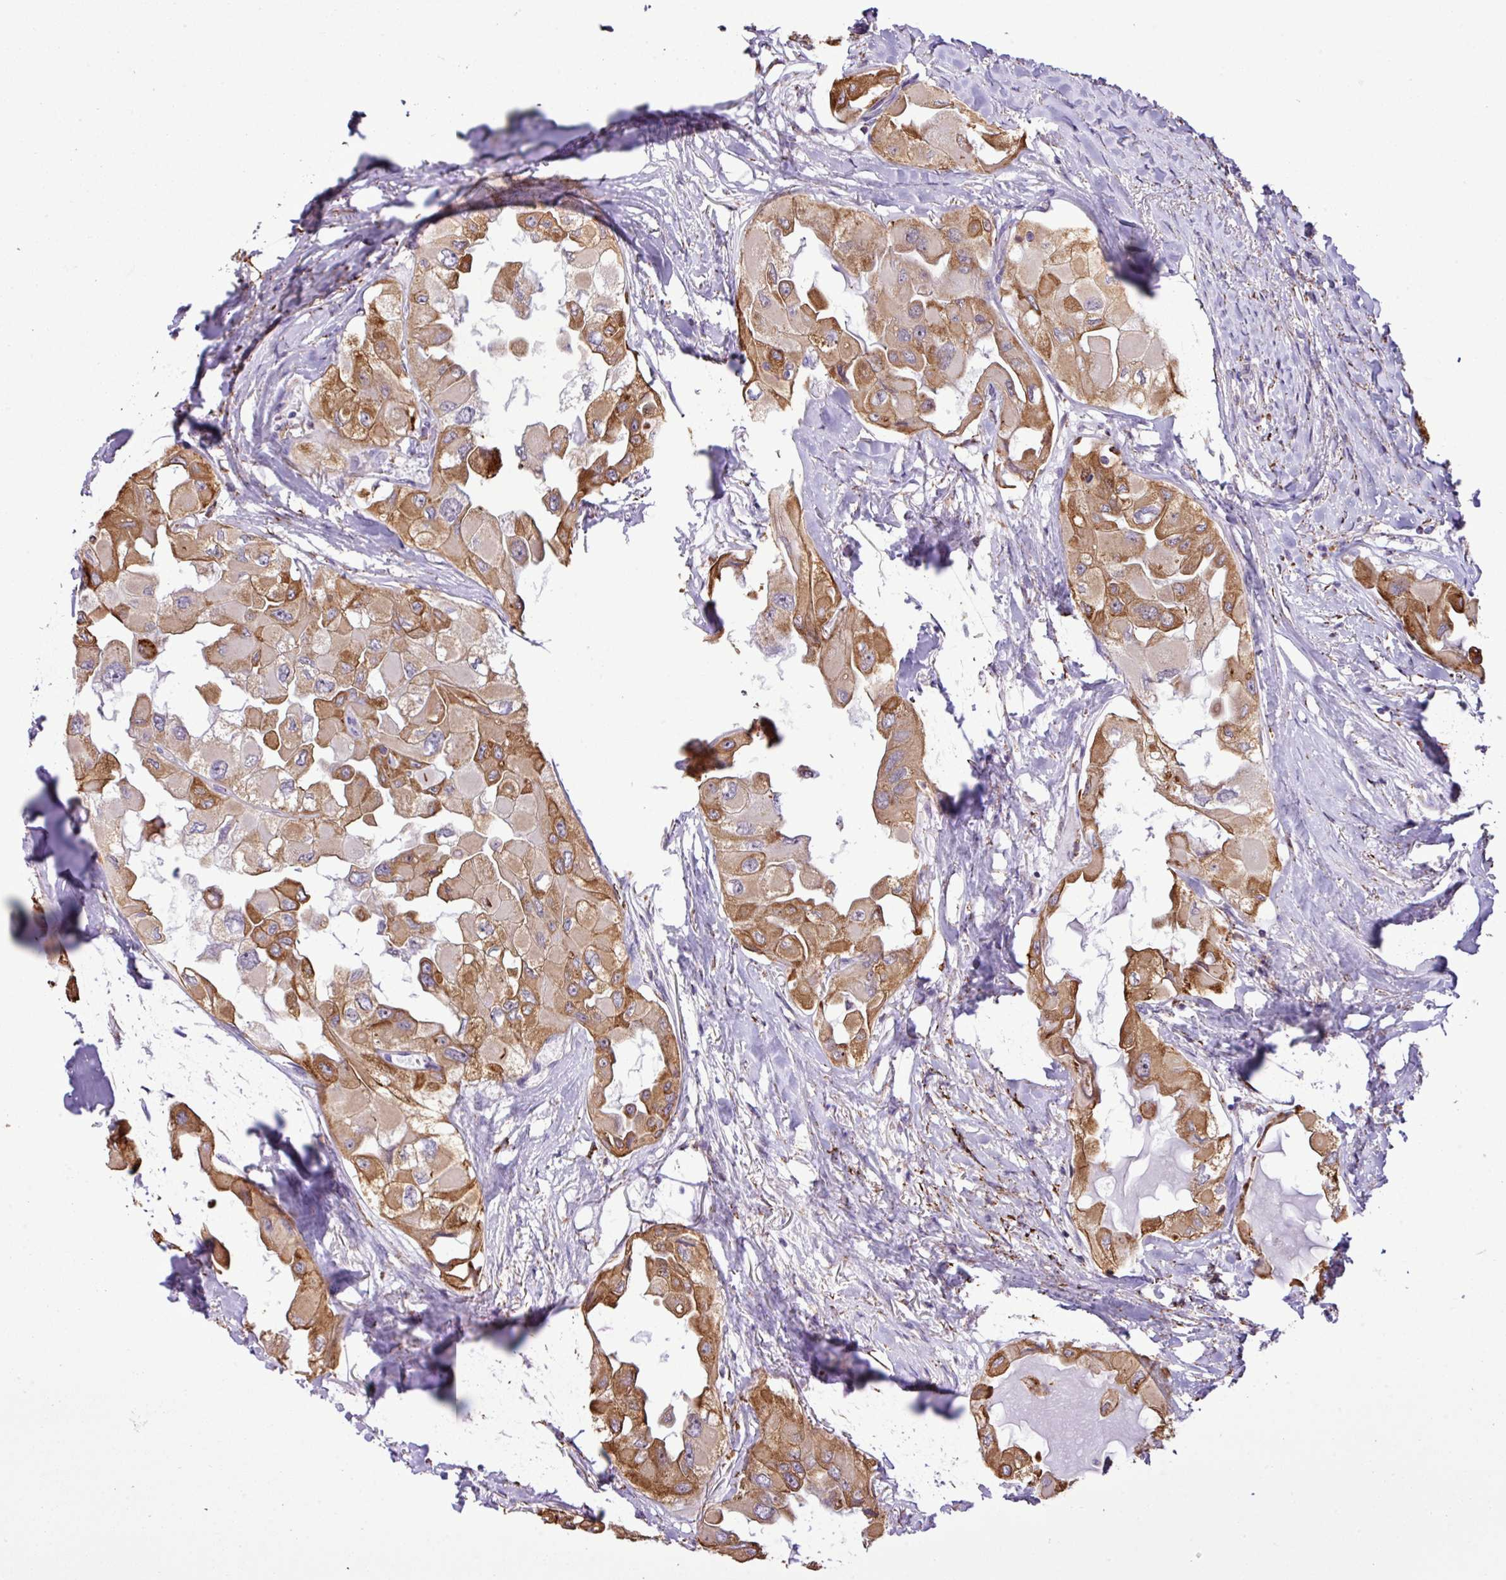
{"staining": {"intensity": "moderate", "quantity": ">75%", "location": "cytoplasmic/membranous"}, "tissue": "thyroid cancer", "cell_type": "Tumor cells", "image_type": "cancer", "snomed": [{"axis": "morphology", "description": "Normal tissue, NOS"}, {"axis": "morphology", "description": "Papillary adenocarcinoma, NOS"}, {"axis": "topography", "description": "Thyroid gland"}], "caption": "Protein expression analysis of human thyroid cancer (papillary adenocarcinoma) reveals moderate cytoplasmic/membranous expression in about >75% of tumor cells.", "gene": "SGPP1", "patient": {"sex": "female", "age": 59}}